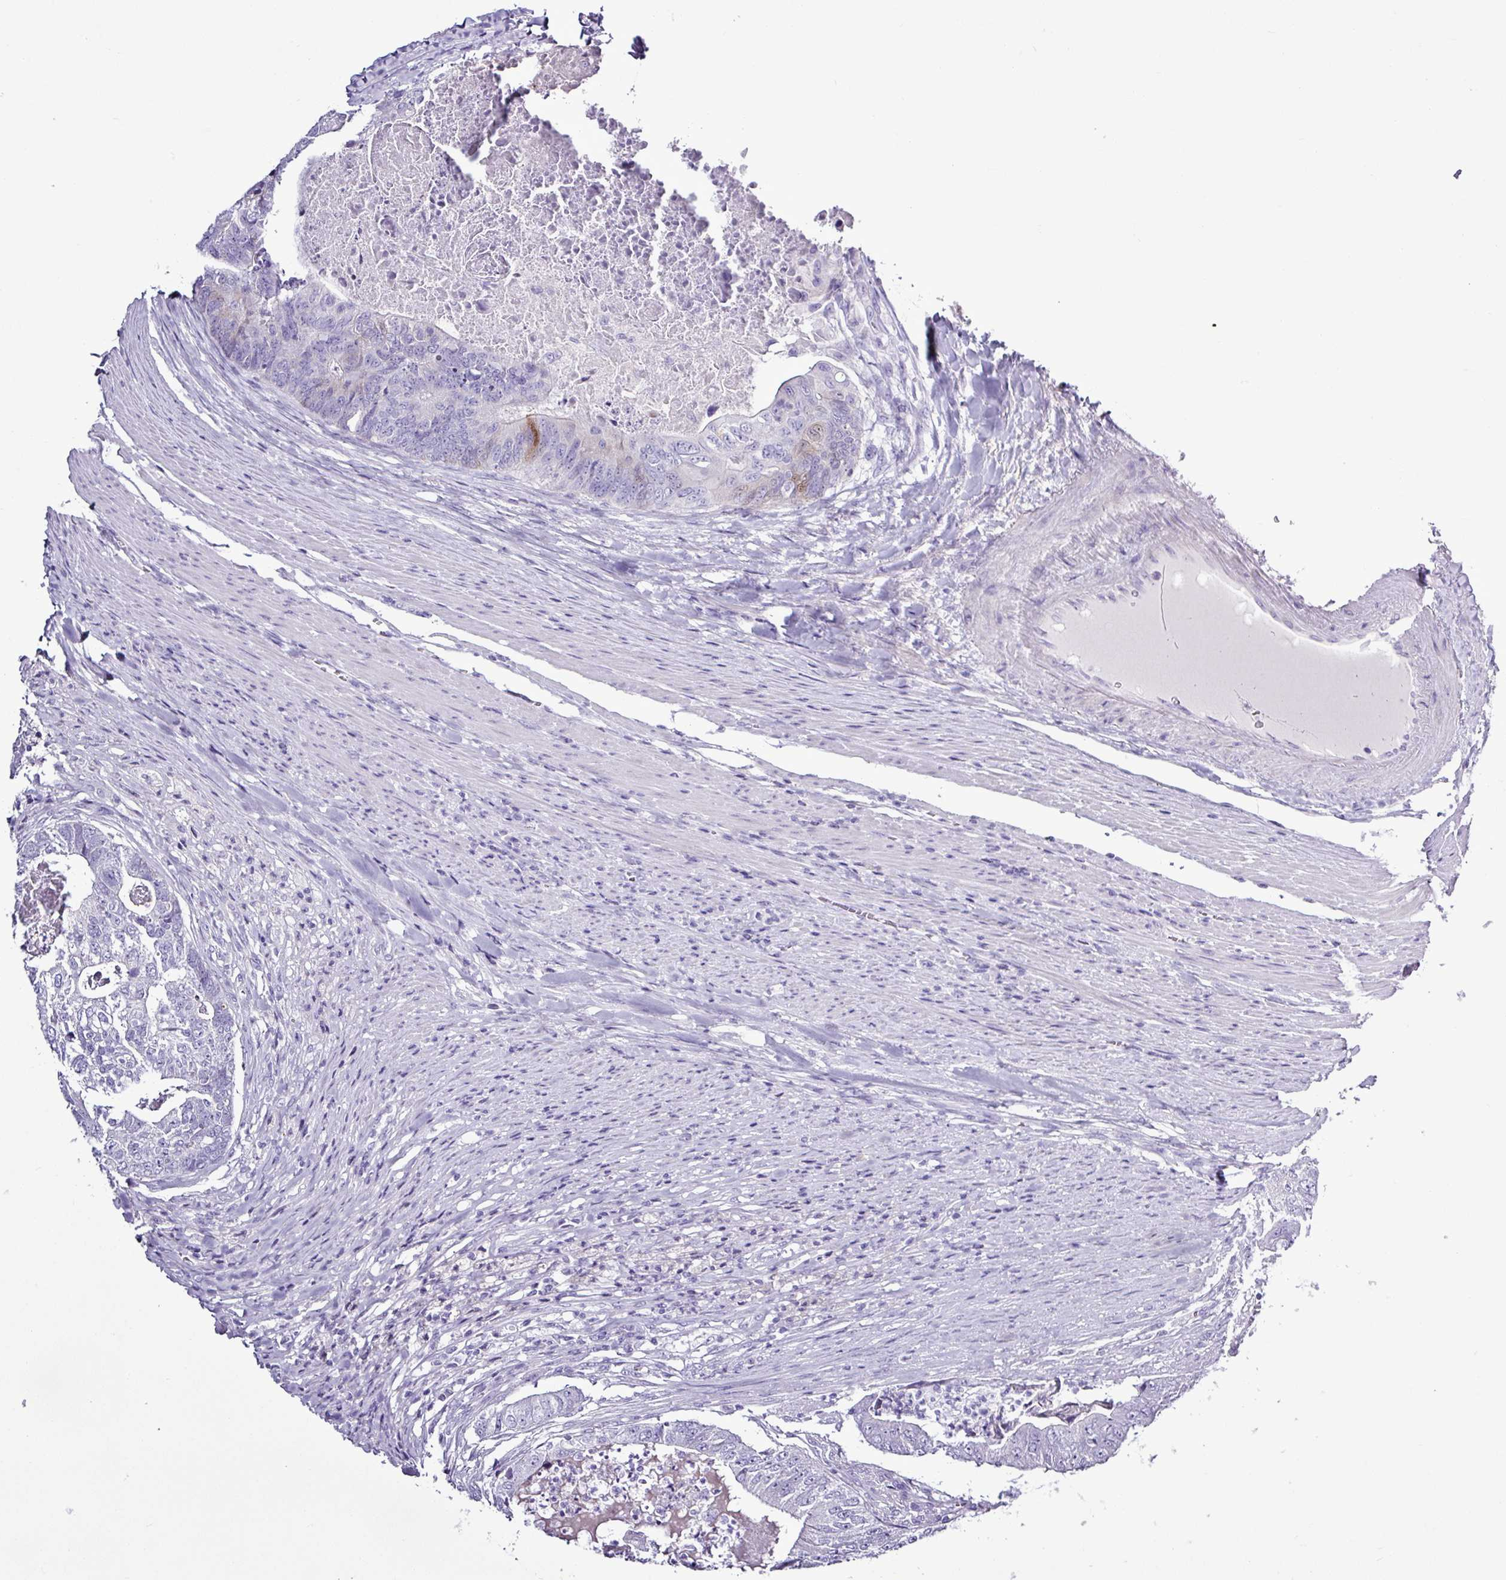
{"staining": {"intensity": "strong", "quantity": "<25%", "location": "cytoplasmic/membranous"}, "tissue": "colorectal cancer", "cell_type": "Tumor cells", "image_type": "cancer", "snomed": [{"axis": "morphology", "description": "Adenocarcinoma, NOS"}, {"axis": "topography", "description": "Colon"}], "caption": "The image reveals a brown stain indicating the presence of a protein in the cytoplasmic/membranous of tumor cells in adenocarcinoma (colorectal).", "gene": "ALDH3A1", "patient": {"sex": "female", "age": 67}}